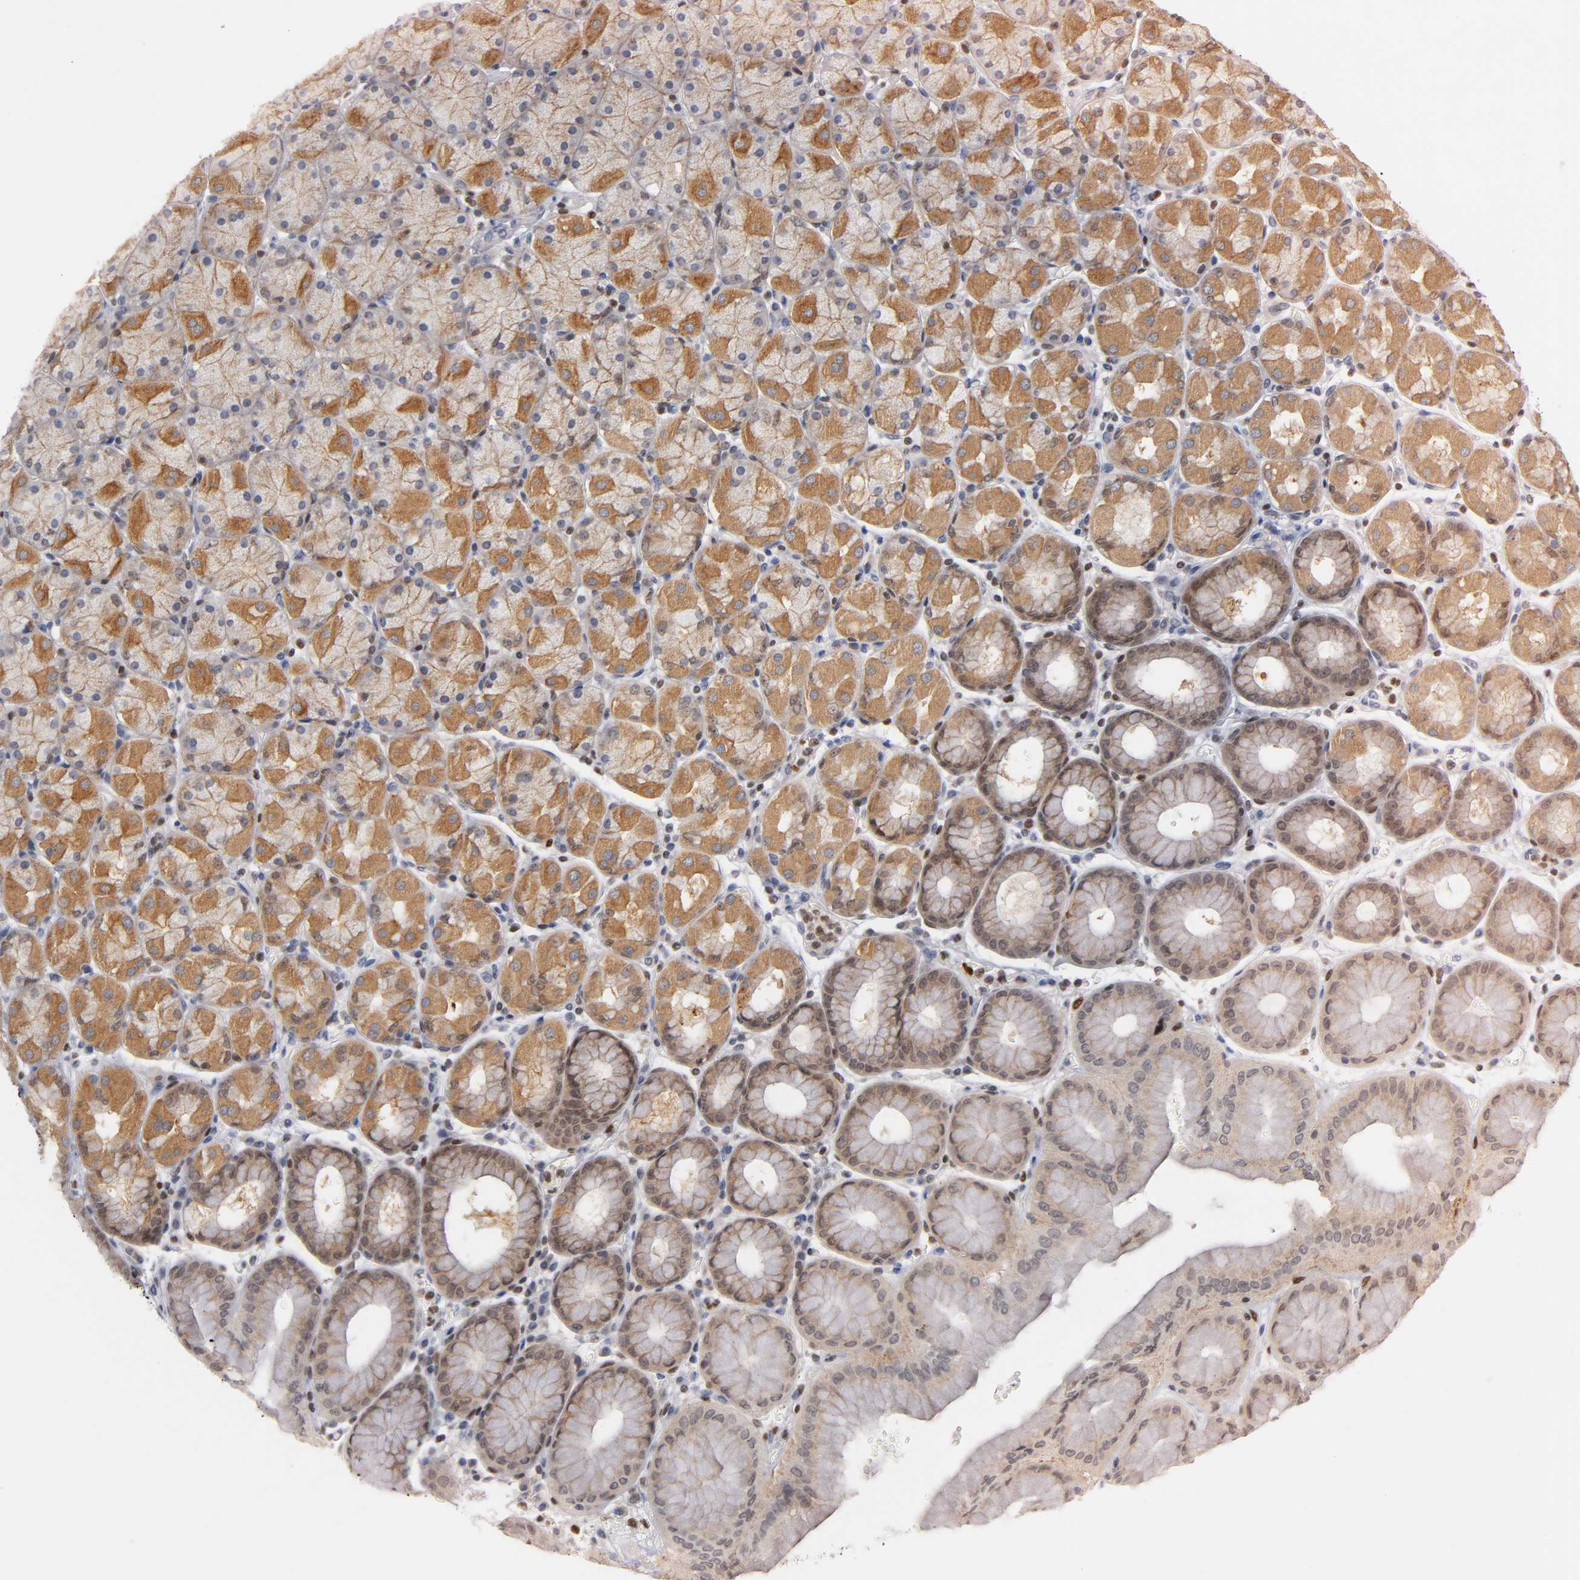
{"staining": {"intensity": "moderate", "quantity": ">75%", "location": "cytoplasmic/membranous,nuclear"}, "tissue": "stomach", "cell_type": "Glandular cells", "image_type": "normal", "snomed": [{"axis": "morphology", "description": "Normal tissue, NOS"}, {"axis": "topography", "description": "Stomach, upper"}, {"axis": "topography", "description": "Stomach"}], "caption": "Unremarkable stomach displays moderate cytoplasmic/membranous,nuclear staining in approximately >75% of glandular cells, visualized by immunohistochemistry.", "gene": "RUNX1", "patient": {"sex": "male", "age": 76}}